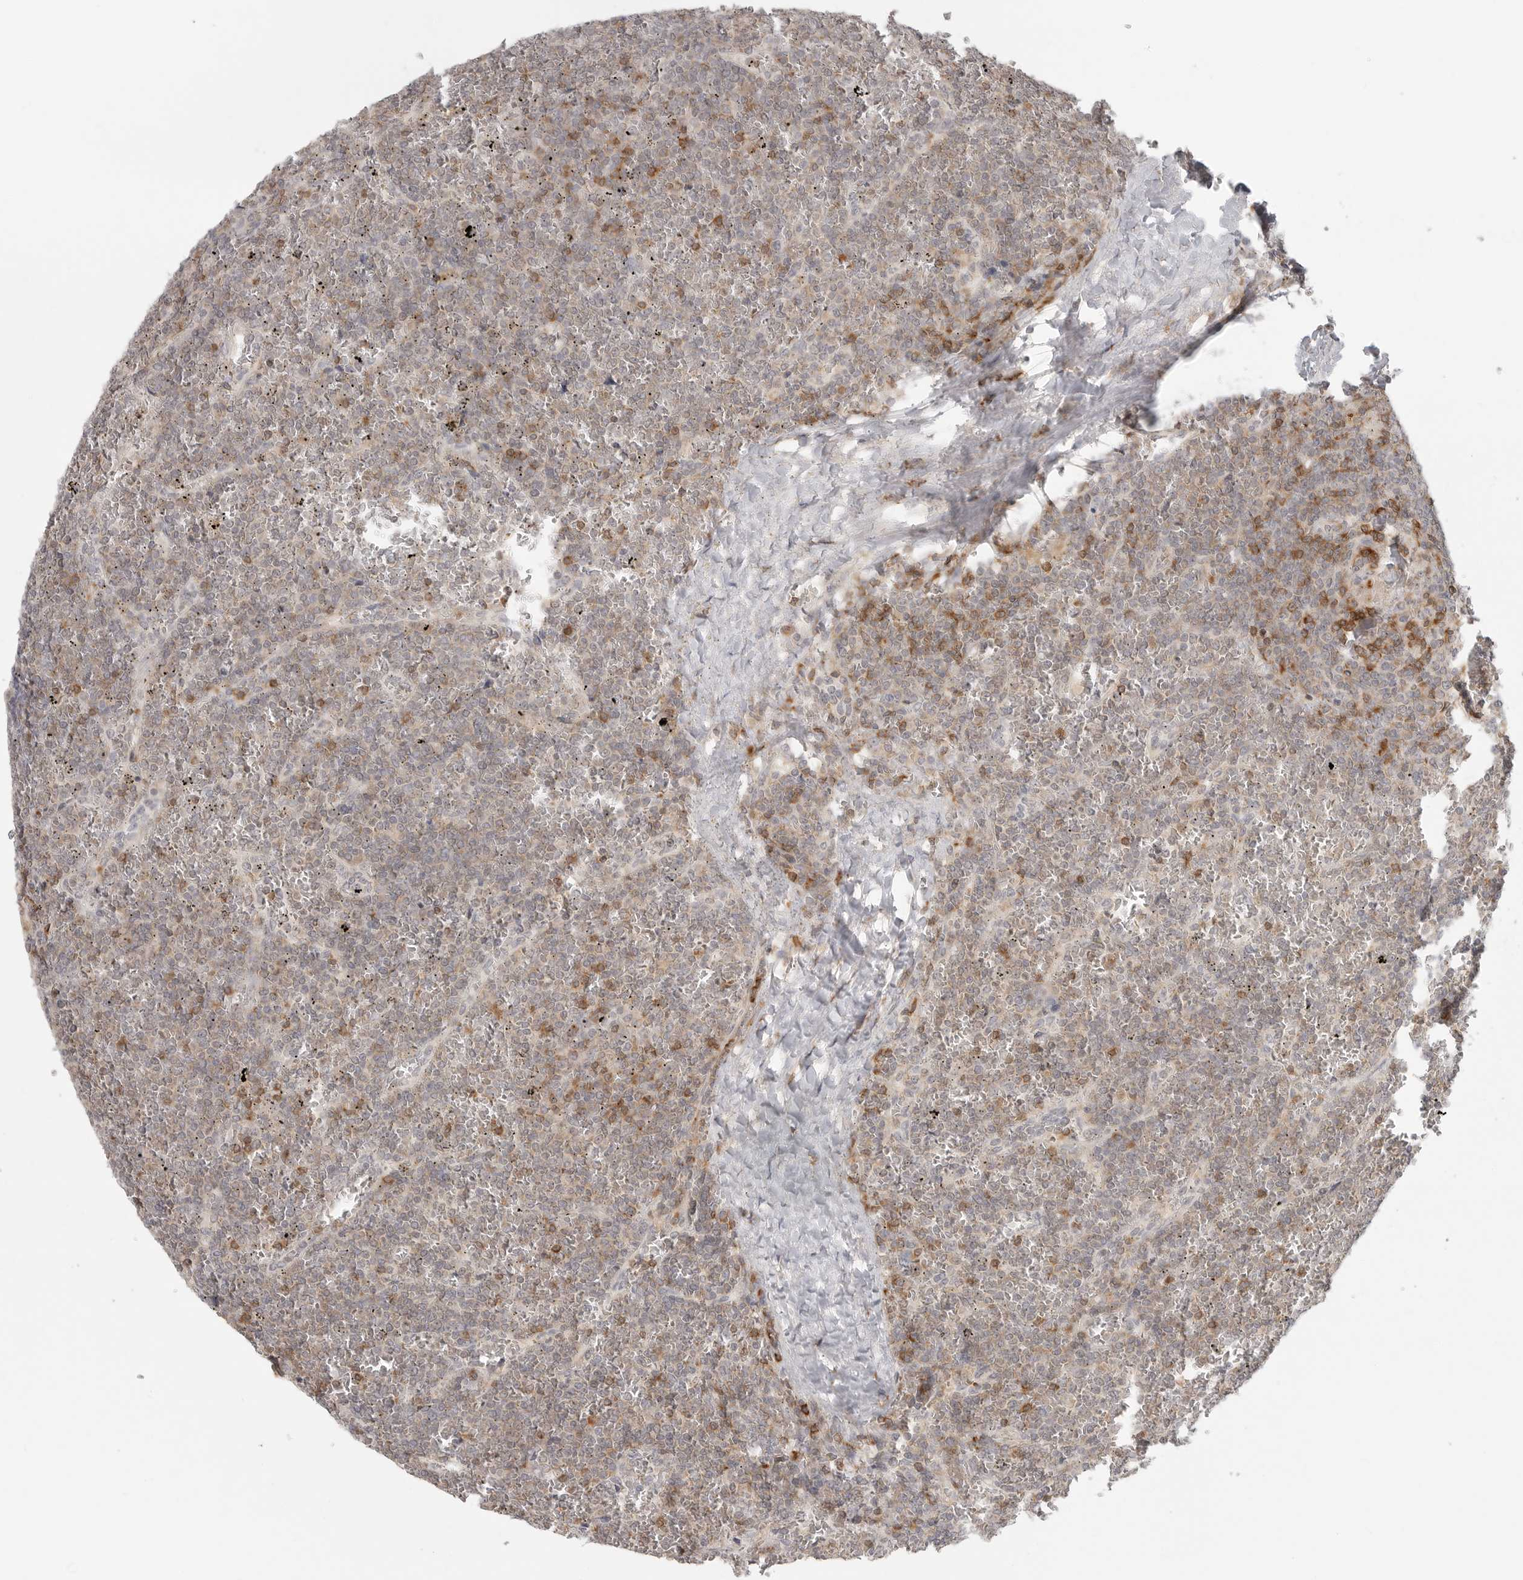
{"staining": {"intensity": "negative", "quantity": "none", "location": "none"}, "tissue": "lymphoma", "cell_type": "Tumor cells", "image_type": "cancer", "snomed": [{"axis": "morphology", "description": "Malignant lymphoma, non-Hodgkin's type, Low grade"}, {"axis": "topography", "description": "Spleen"}], "caption": "A histopathology image of malignant lymphoma, non-Hodgkin's type (low-grade) stained for a protein demonstrates no brown staining in tumor cells. (DAB immunohistochemistry (IHC) visualized using brightfield microscopy, high magnification).", "gene": "SH3KBP1", "patient": {"sex": "female", "age": 19}}